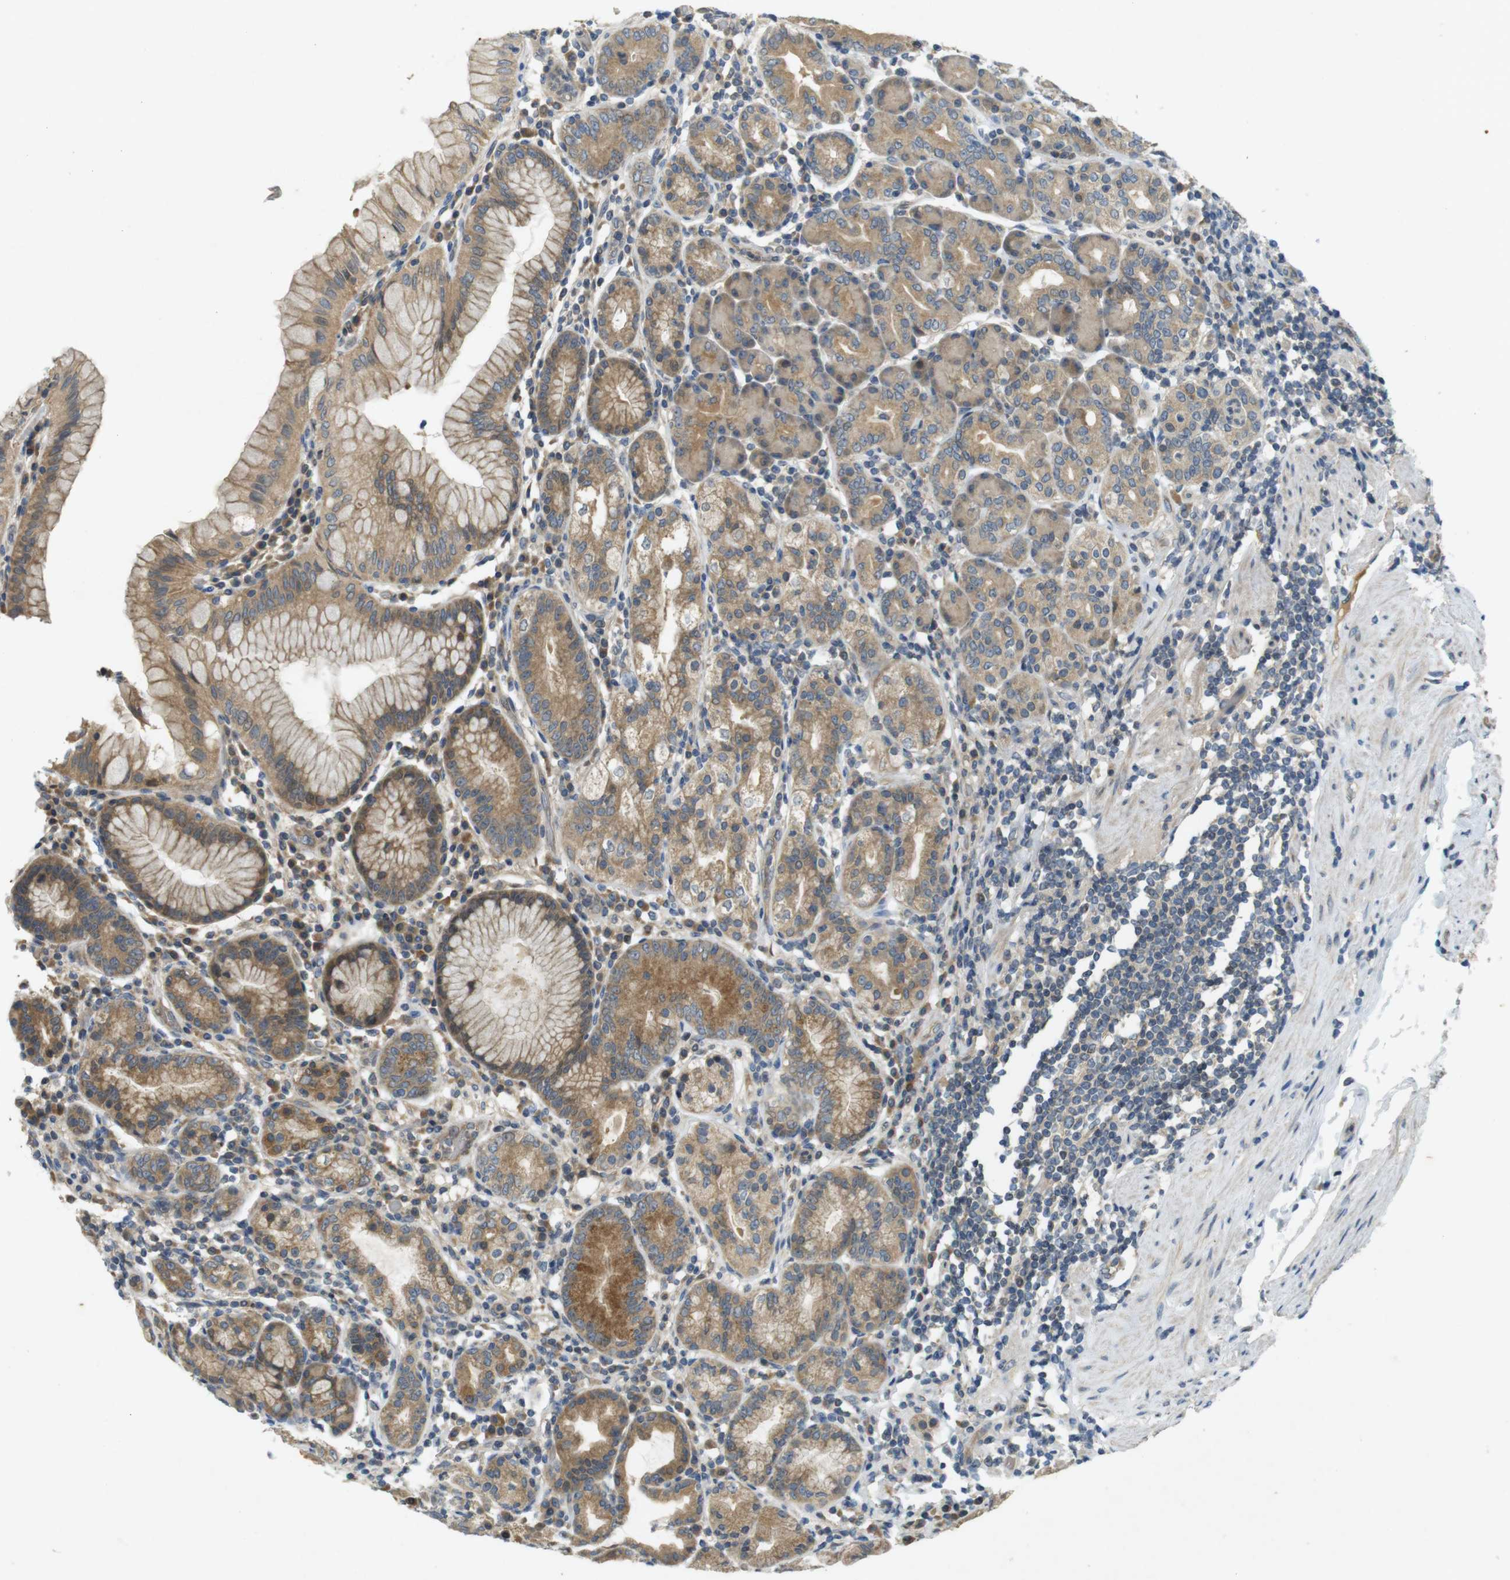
{"staining": {"intensity": "moderate", "quantity": ">75%", "location": "cytoplasmic/membranous"}, "tissue": "stomach", "cell_type": "Glandular cells", "image_type": "normal", "snomed": [{"axis": "morphology", "description": "Normal tissue, NOS"}, {"axis": "topography", "description": "Stomach, lower"}], "caption": "Stomach stained with DAB (3,3'-diaminobenzidine) immunohistochemistry reveals medium levels of moderate cytoplasmic/membranous expression in about >75% of glandular cells.", "gene": "CLTC", "patient": {"sex": "female", "age": 76}}